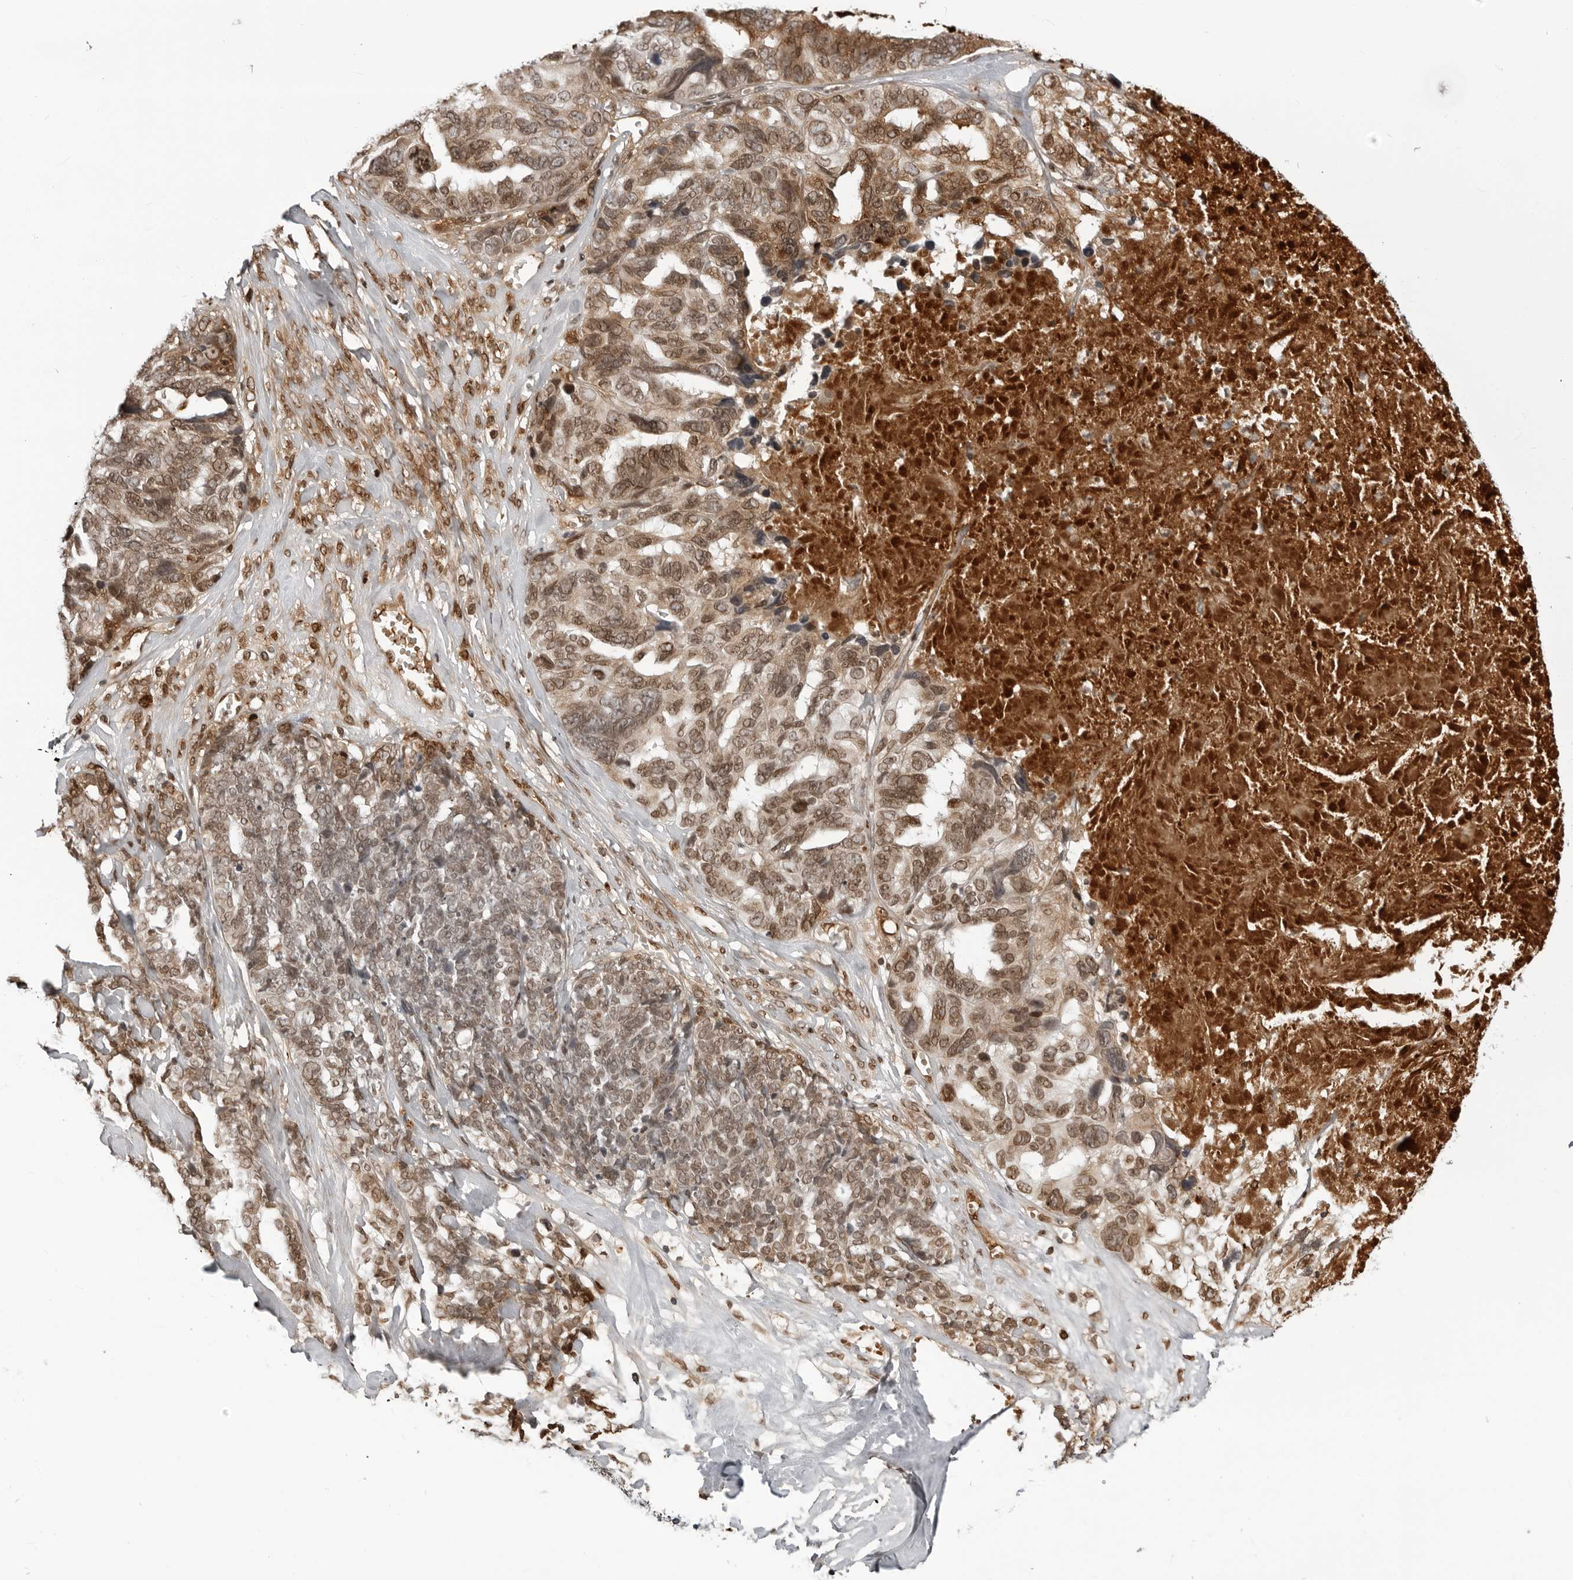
{"staining": {"intensity": "moderate", "quantity": "25%-75%", "location": "cytoplasmic/membranous,nuclear"}, "tissue": "ovarian cancer", "cell_type": "Tumor cells", "image_type": "cancer", "snomed": [{"axis": "morphology", "description": "Cystadenocarcinoma, serous, NOS"}, {"axis": "topography", "description": "Ovary"}], "caption": "Tumor cells display medium levels of moderate cytoplasmic/membranous and nuclear expression in about 25%-75% of cells in serous cystadenocarcinoma (ovarian).", "gene": "CXCR5", "patient": {"sex": "female", "age": 79}}